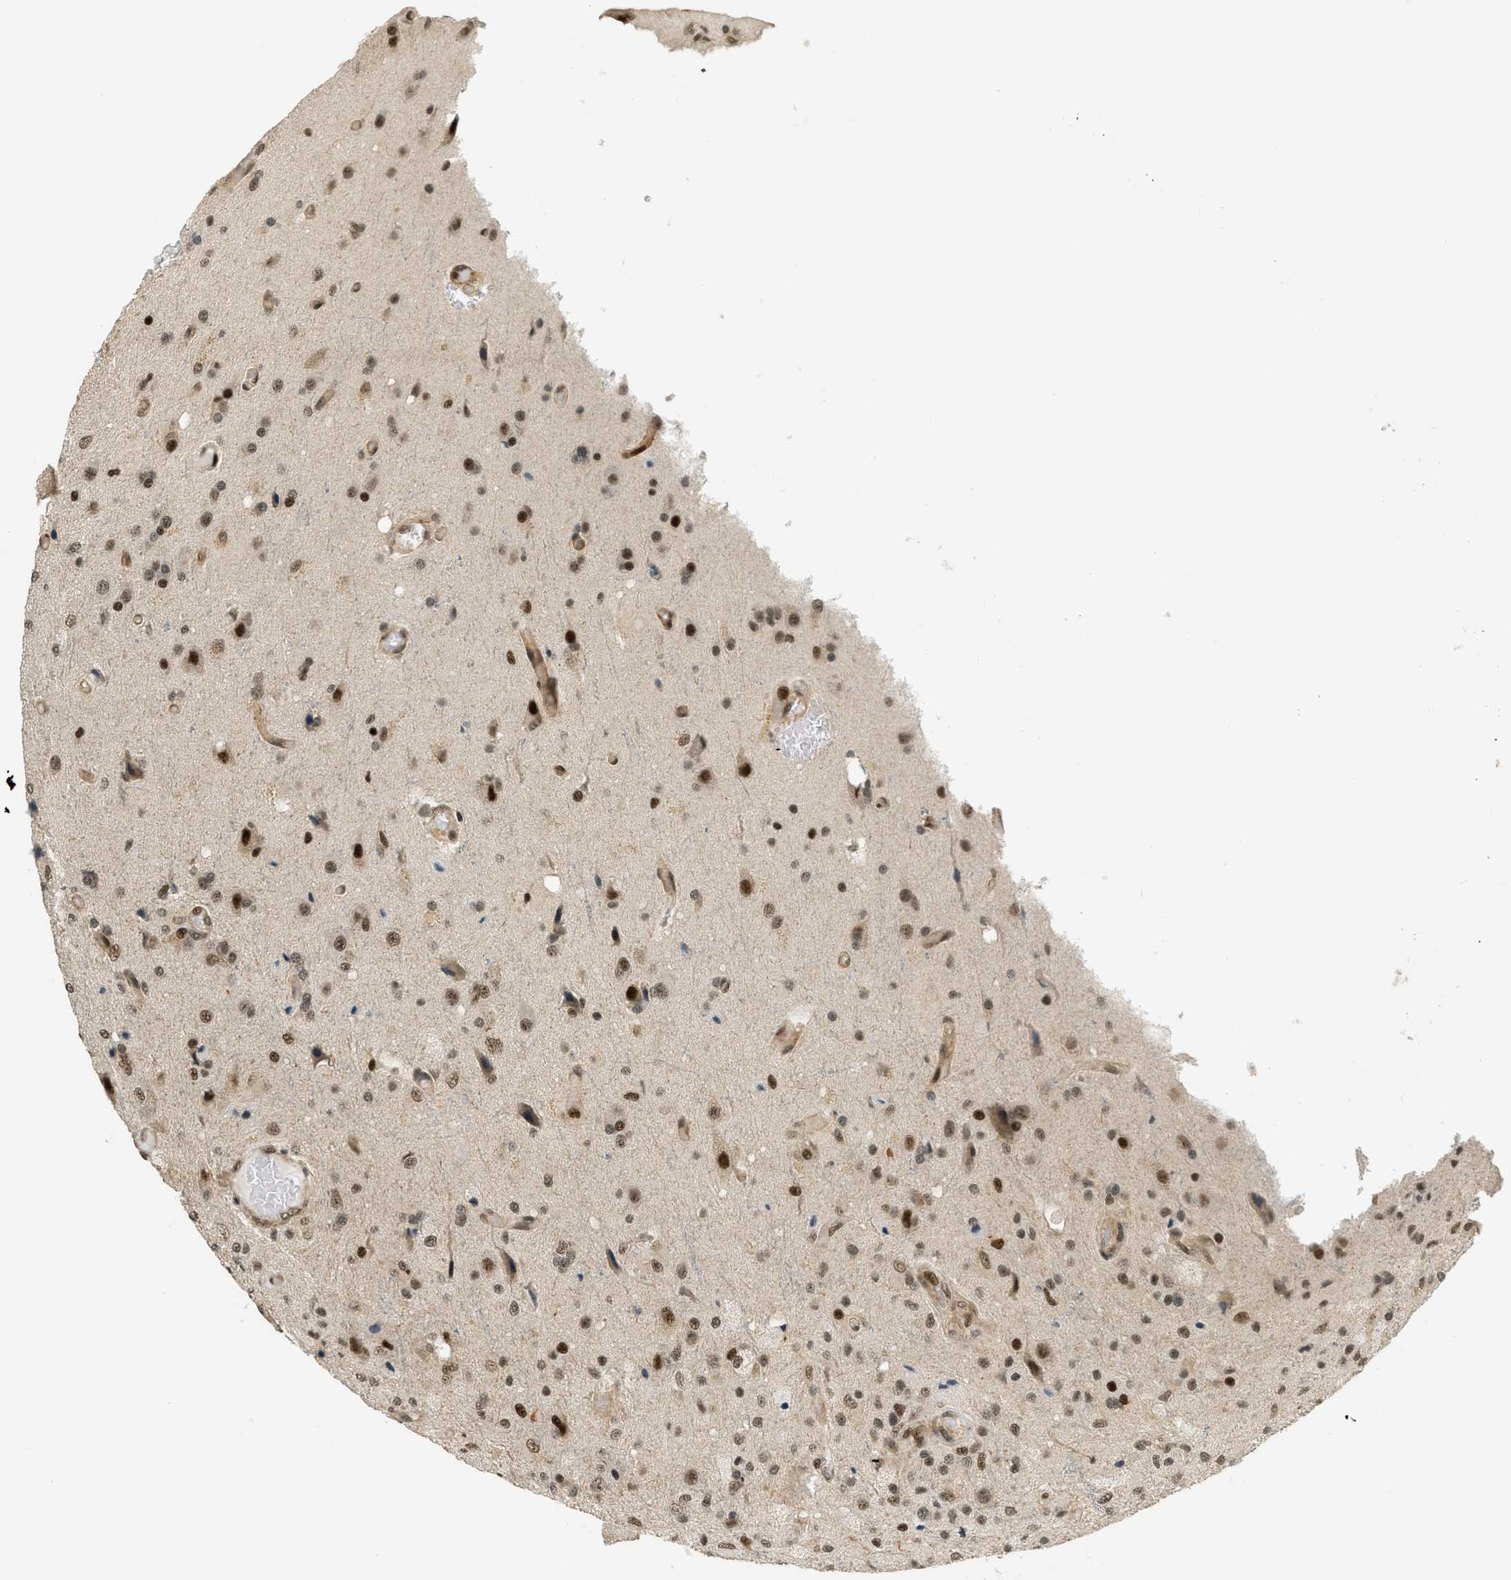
{"staining": {"intensity": "moderate", "quantity": ">75%", "location": "nuclear"}, "tissue": "glioma", "cell_type": "Tumor cells", "image_type": "cancer", "snomed": [{"axis": "morphology", "description": "Normal tissue, NOS"}, {"axis": "morphology", "description": "Glioma, malignant, High grade"}, {"axis": "topography", "description": "Cerebral cortex"}], "caption": "Glioma stained with a protein marker shows moderate staining in tumor cells.", "gene": "FOXM1", "patient": {"sex": "male", "age": 77}}